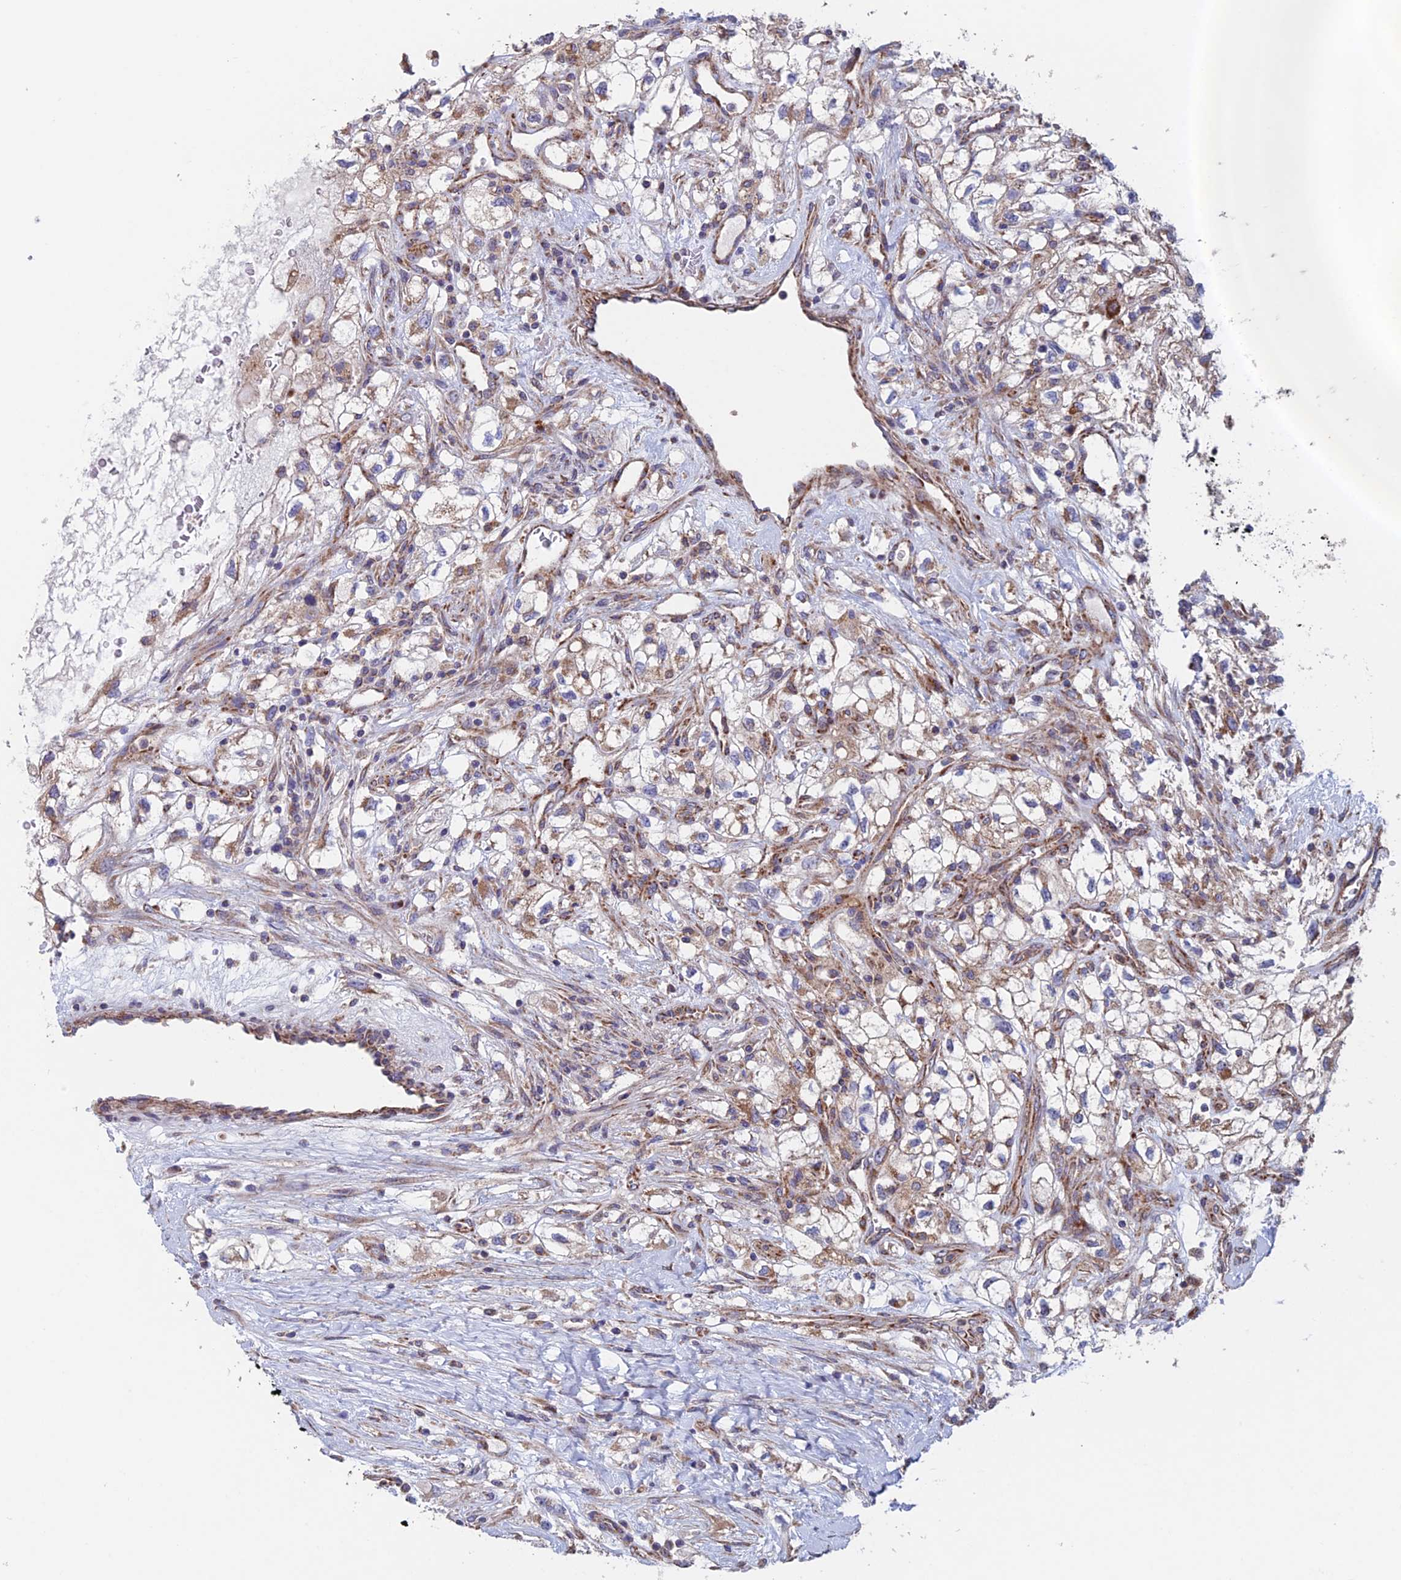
{"staining": {"intensity": "negative", "quantity": "none", "location": "none"}, "tissue": "renal cancer", "cell_type": "Tumor cells", "image_type": "cancer", "snomed": [{"axis": "morphology", "description": "Adenocarcinoma, NOS"}, {"axis": "topography", "description": "Kidney"}], "caption": "Human renal cancer (adenocarcinoma) stained for a protein using immunohistochemistry (IHC) demonstrates no positivity in tumor cells.", "gene": "MRPL1", "patient": {"sex": "male", "age": 59}}